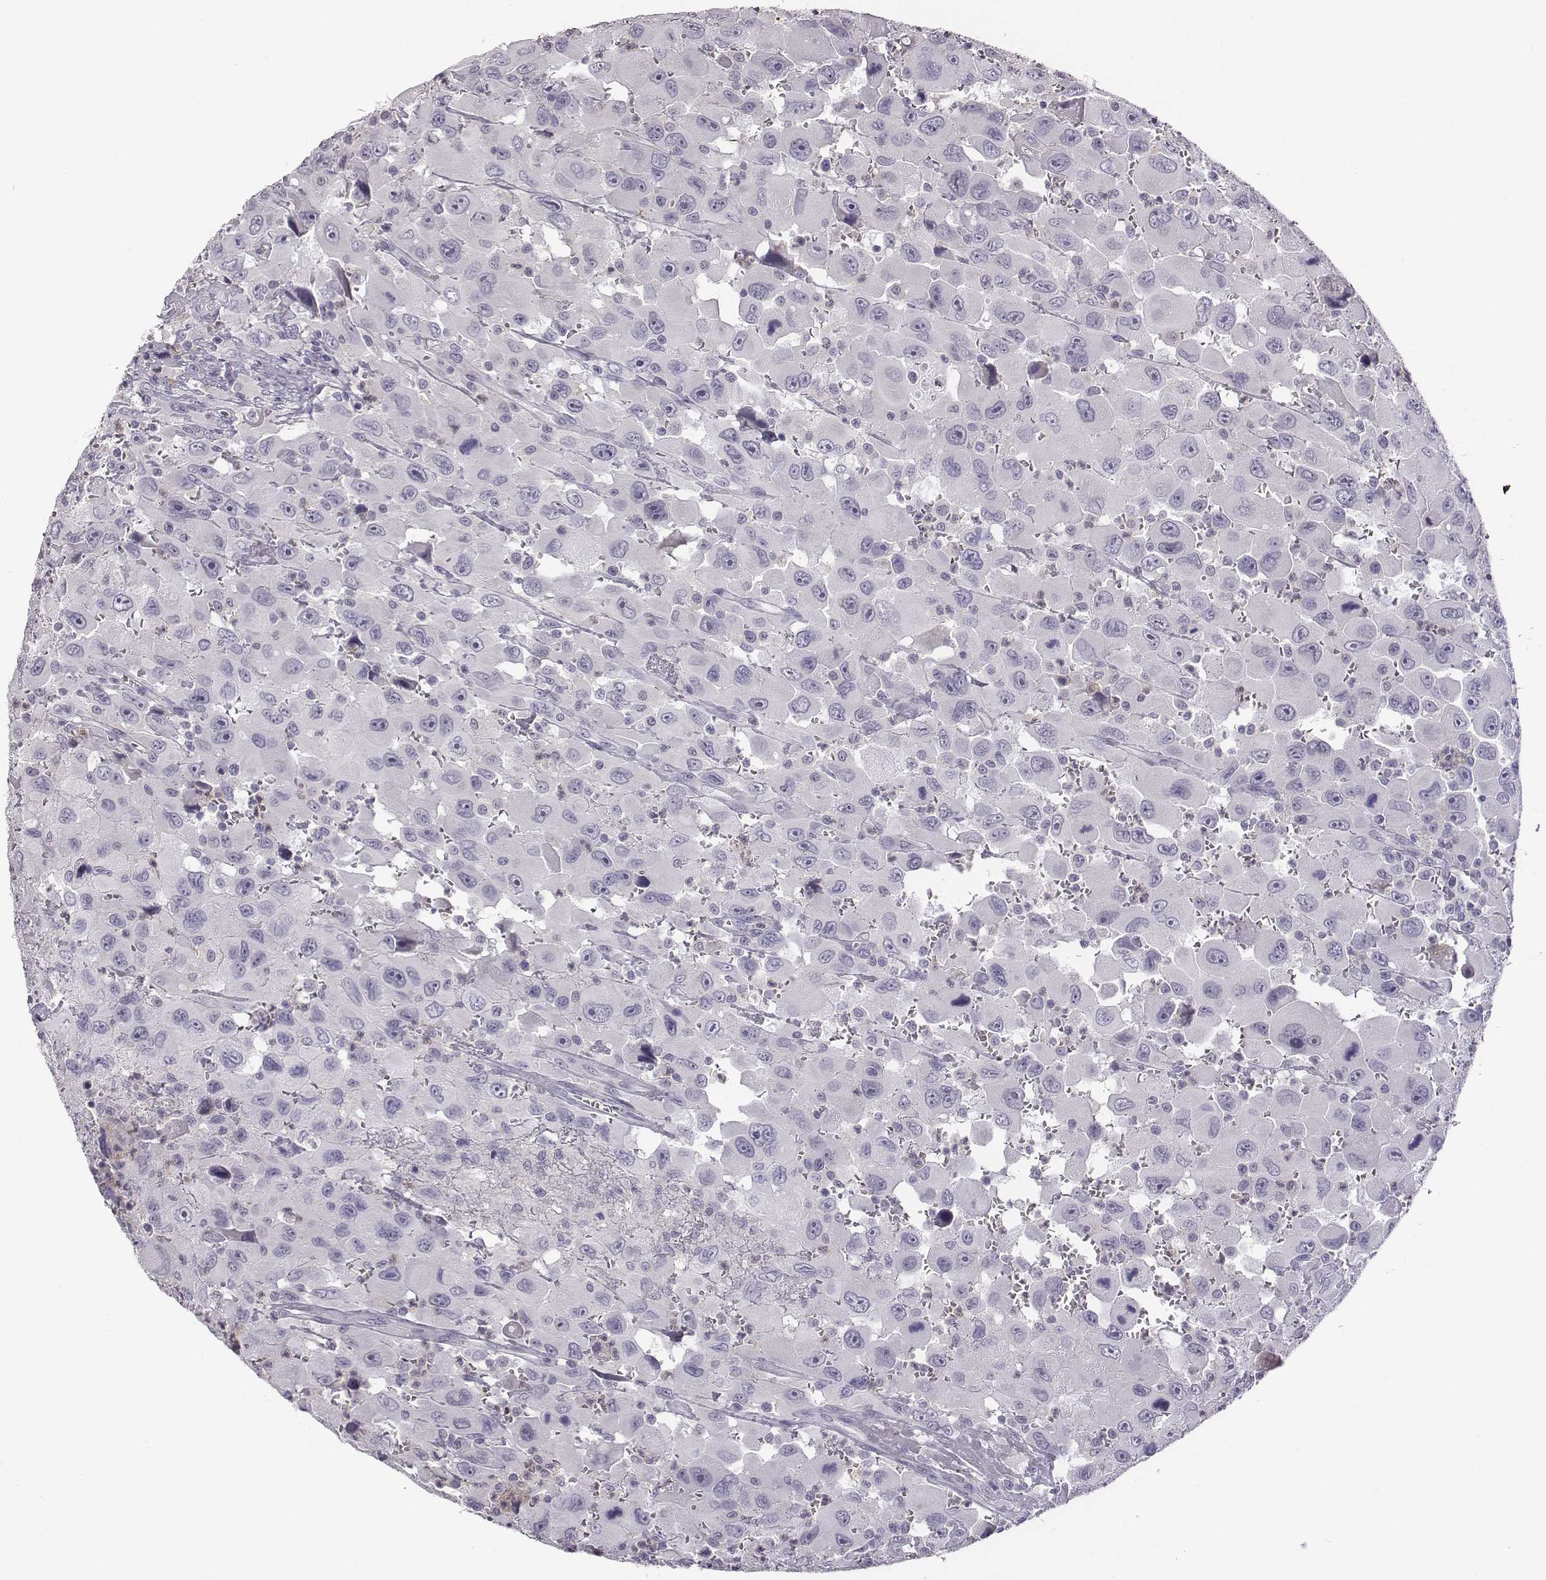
{"staining": {"intensity": "negative", "quantity": "none", "location": "none"}, "tissue": "head and neck cancer", "cell_type": "Tumor cells", "image_type": "cancer", "snomed": [{"axis": "morphology", "description": "Squamous cell carcinoma, NOS"}, {"axis": "morphology", "description": "Squamous cell carcinoma, metastatic, NOS"}, {"axis": "topography", "description": "Oral tissue"}, {"axis": "topography", "description": "Head-Neck"}], "caption": "Immunohistochemistry (IHC) micrograph of neoplastic tissue: human head and neck metastatic squamous cell carcinoma stained with DAB demonstrates no significant protein expression in tumor cells.", "gene": "ADAM7", "patient": {"sex": "female", "age": 85}}